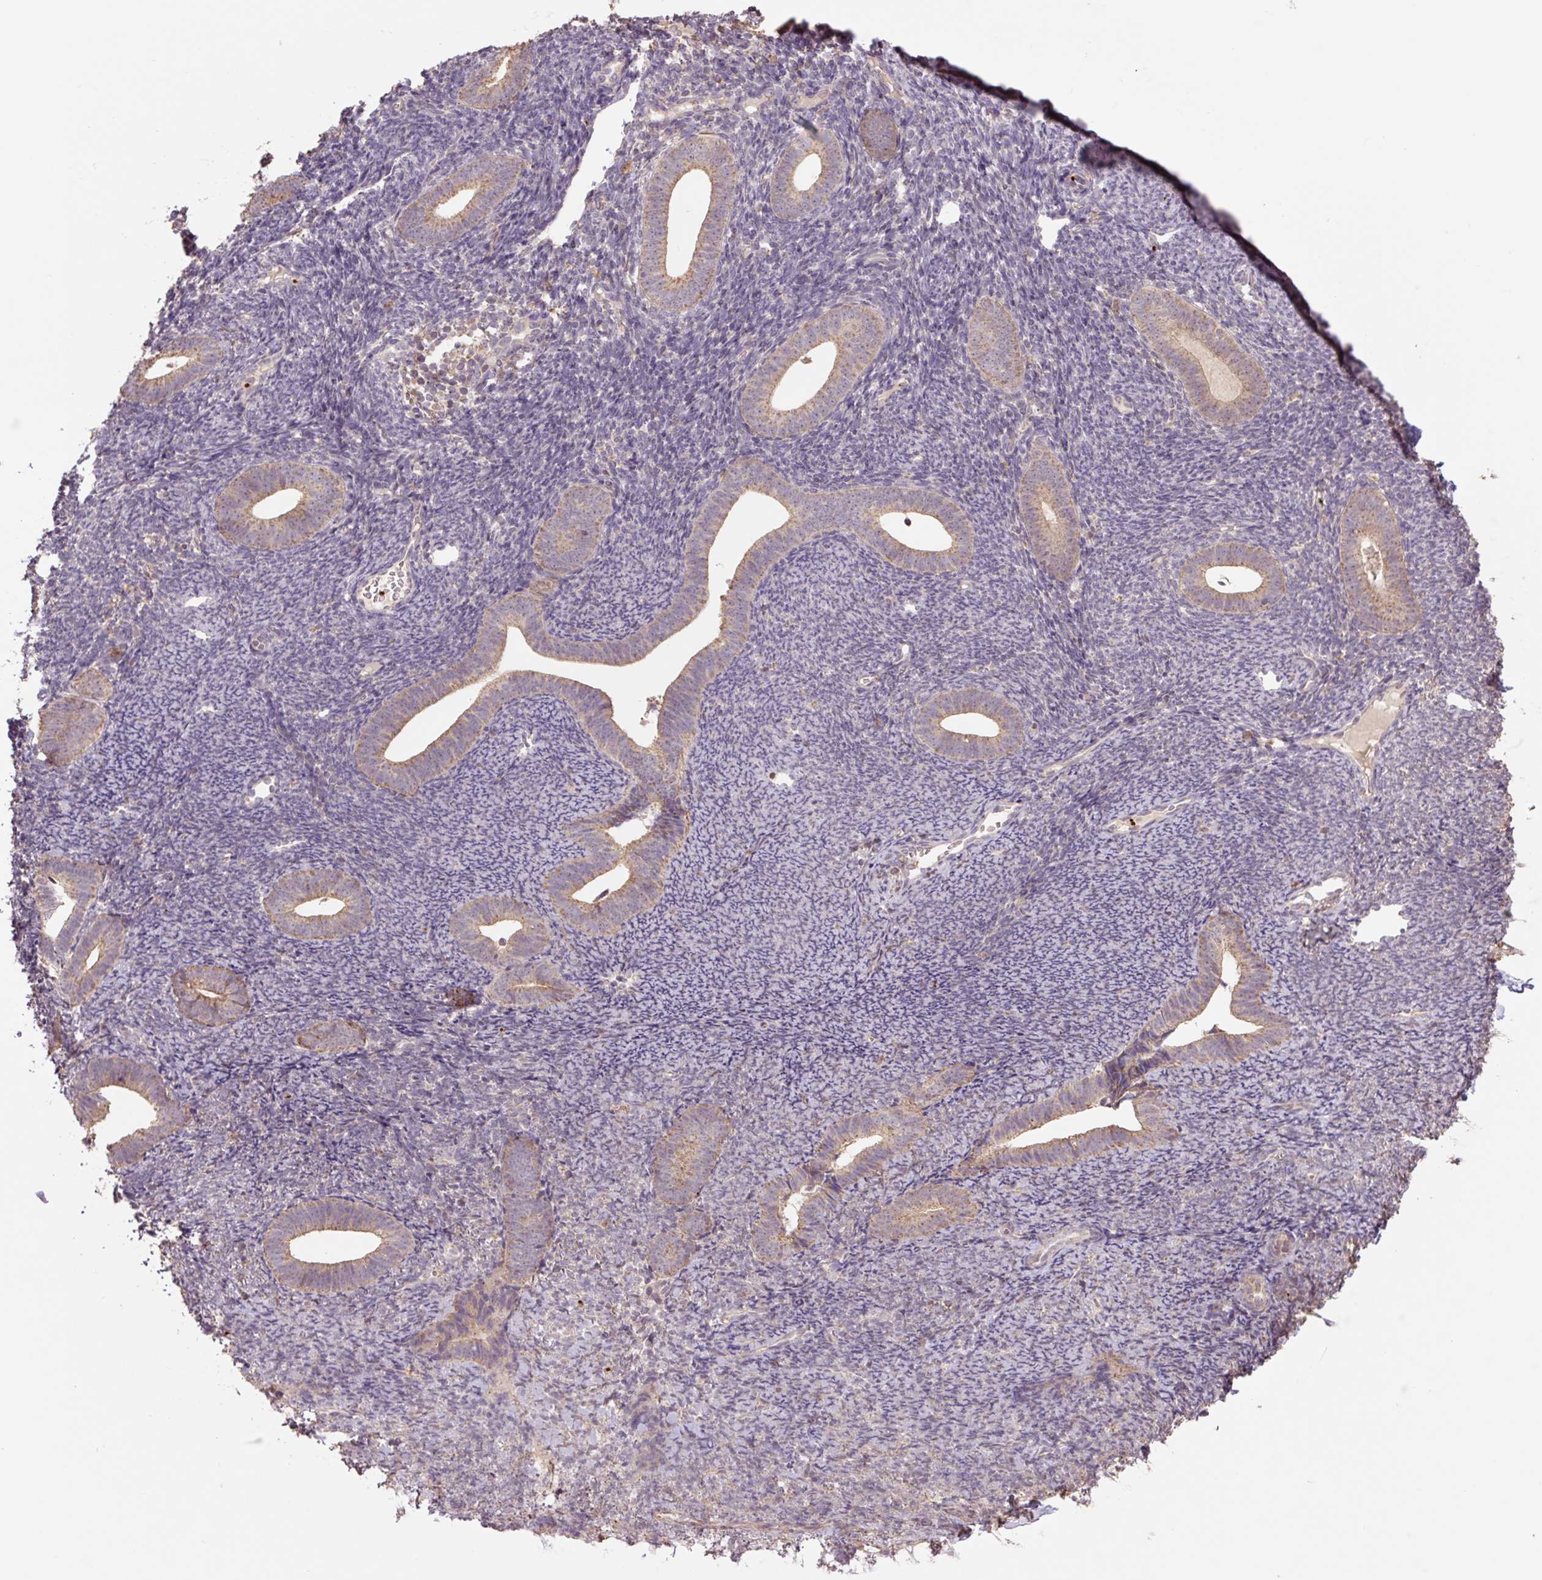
{"staining": {"intensity": "weak", "quantity": "25%-75%", "location": "cytoplasmic/membranous"}, "tissue": "endometrium", "cell_type": "Cells in endometrial stroma", "image_type": "normal", "snomed": [{"axis": "morphology", "description": "Normal tissue, NOS"}, {"axis": "topography", "description": "Endometrium"}], "caption": "A brown stain highlights weak cytoplasmic/membranous expression of a protein in cells in endometrial stroma of unremarkable endometrium. (Brightfield microscopy of DAB IHC at high magnification).", "gene": "TMEM160", "patient": {"sex": "female", "age": 39}}